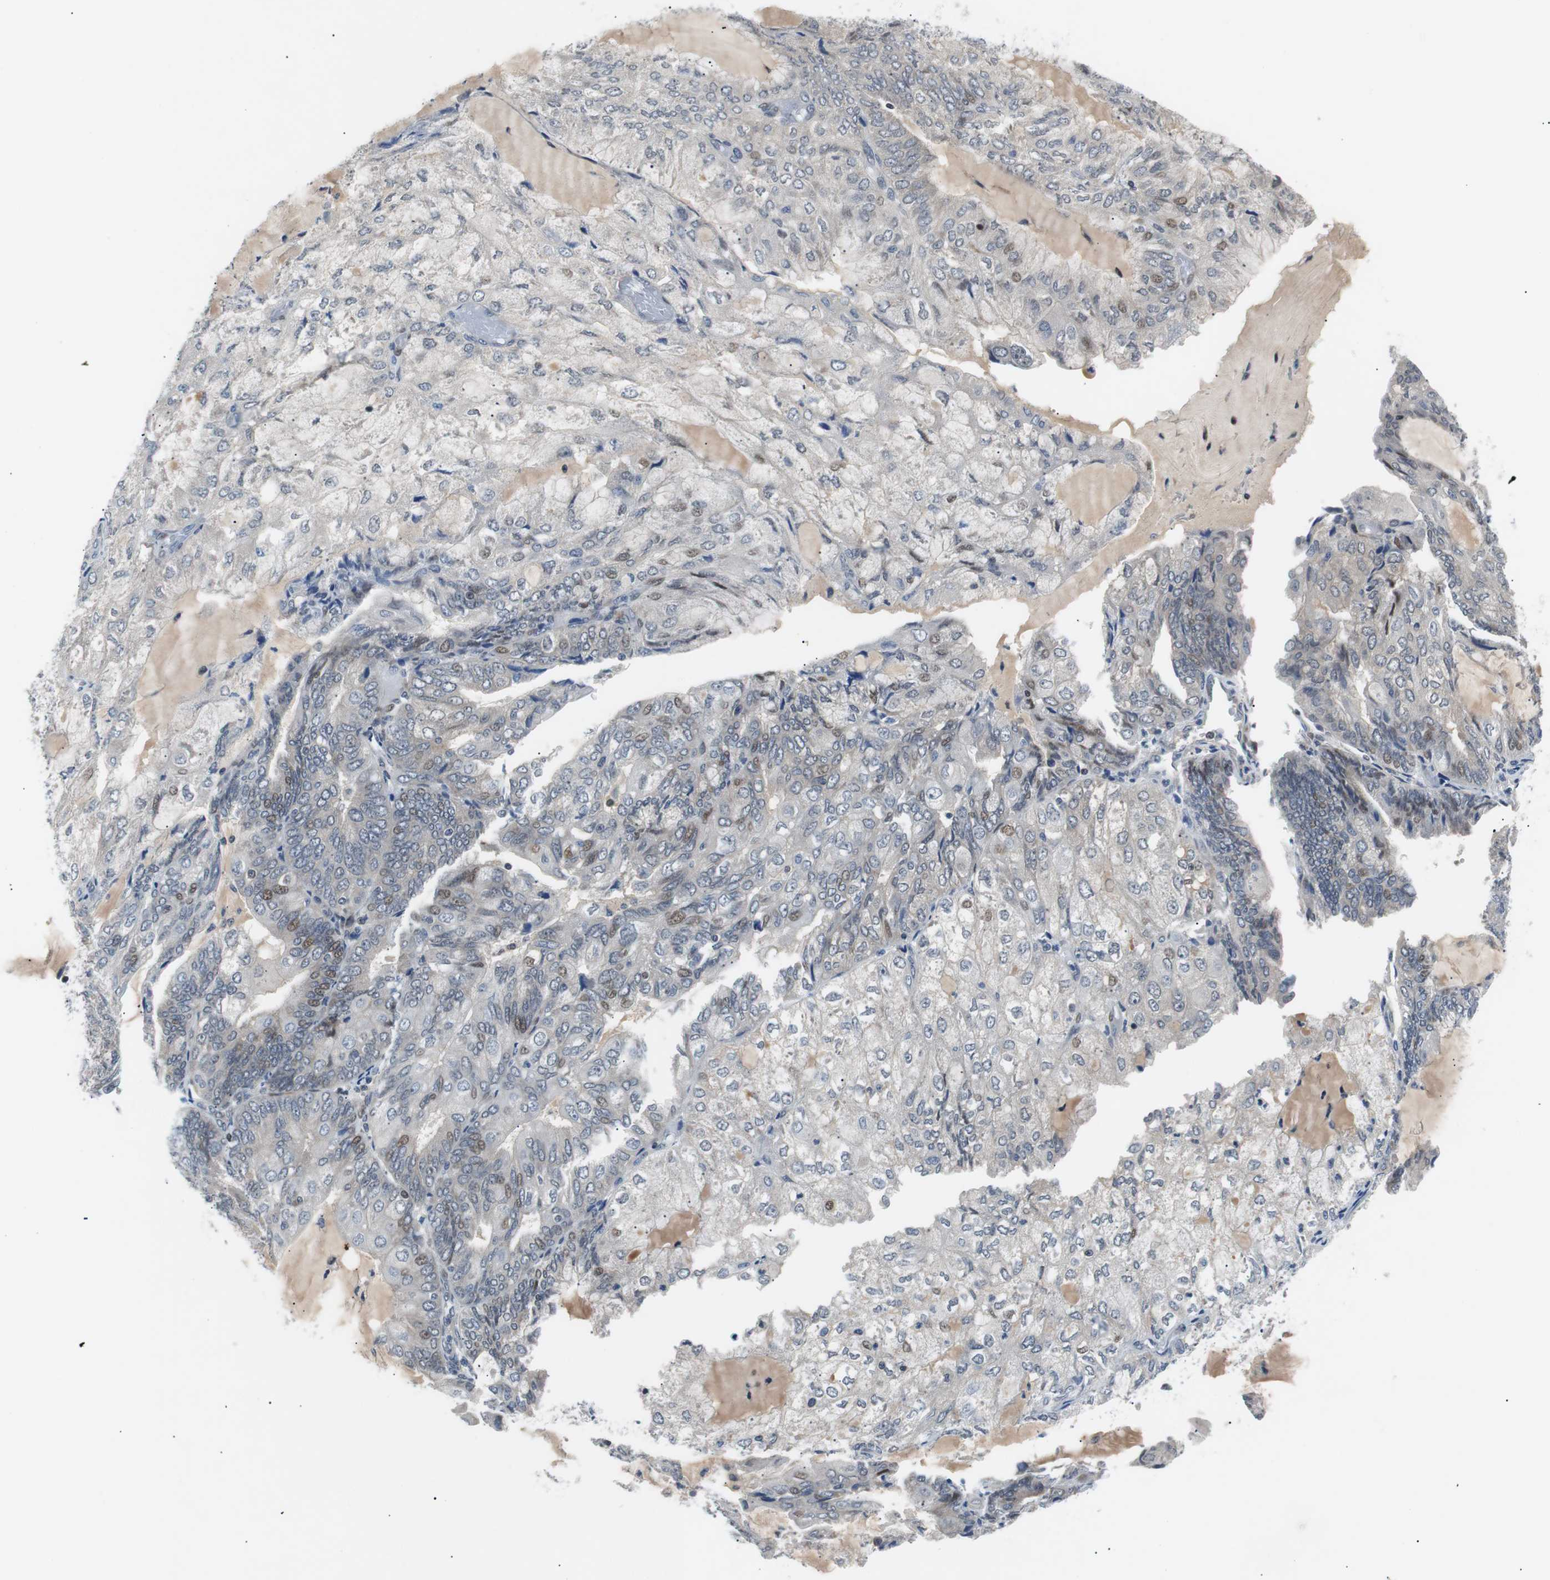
{"staining": {"intensity": "moderate", "quantity": "<25%", "location": "nuclear"}, "tissue": "endometrial cancer", "cell_type": "Tumor cells", "image_type": "cancer", "snomed": [{"axis": "morphology", "description": "Adenocarcinoma, NOS"}, {"axis": "topography", "description": "Endometrium"}], "caption": "Immunohistochemical staining of human endometrial cancer (adenocarcinoma) shows low levels of moderate nuclear protein staining in about <25% of tumor cells.", "gene": "MAP2K4", "patient": {"sex": "female", "age": 81}}